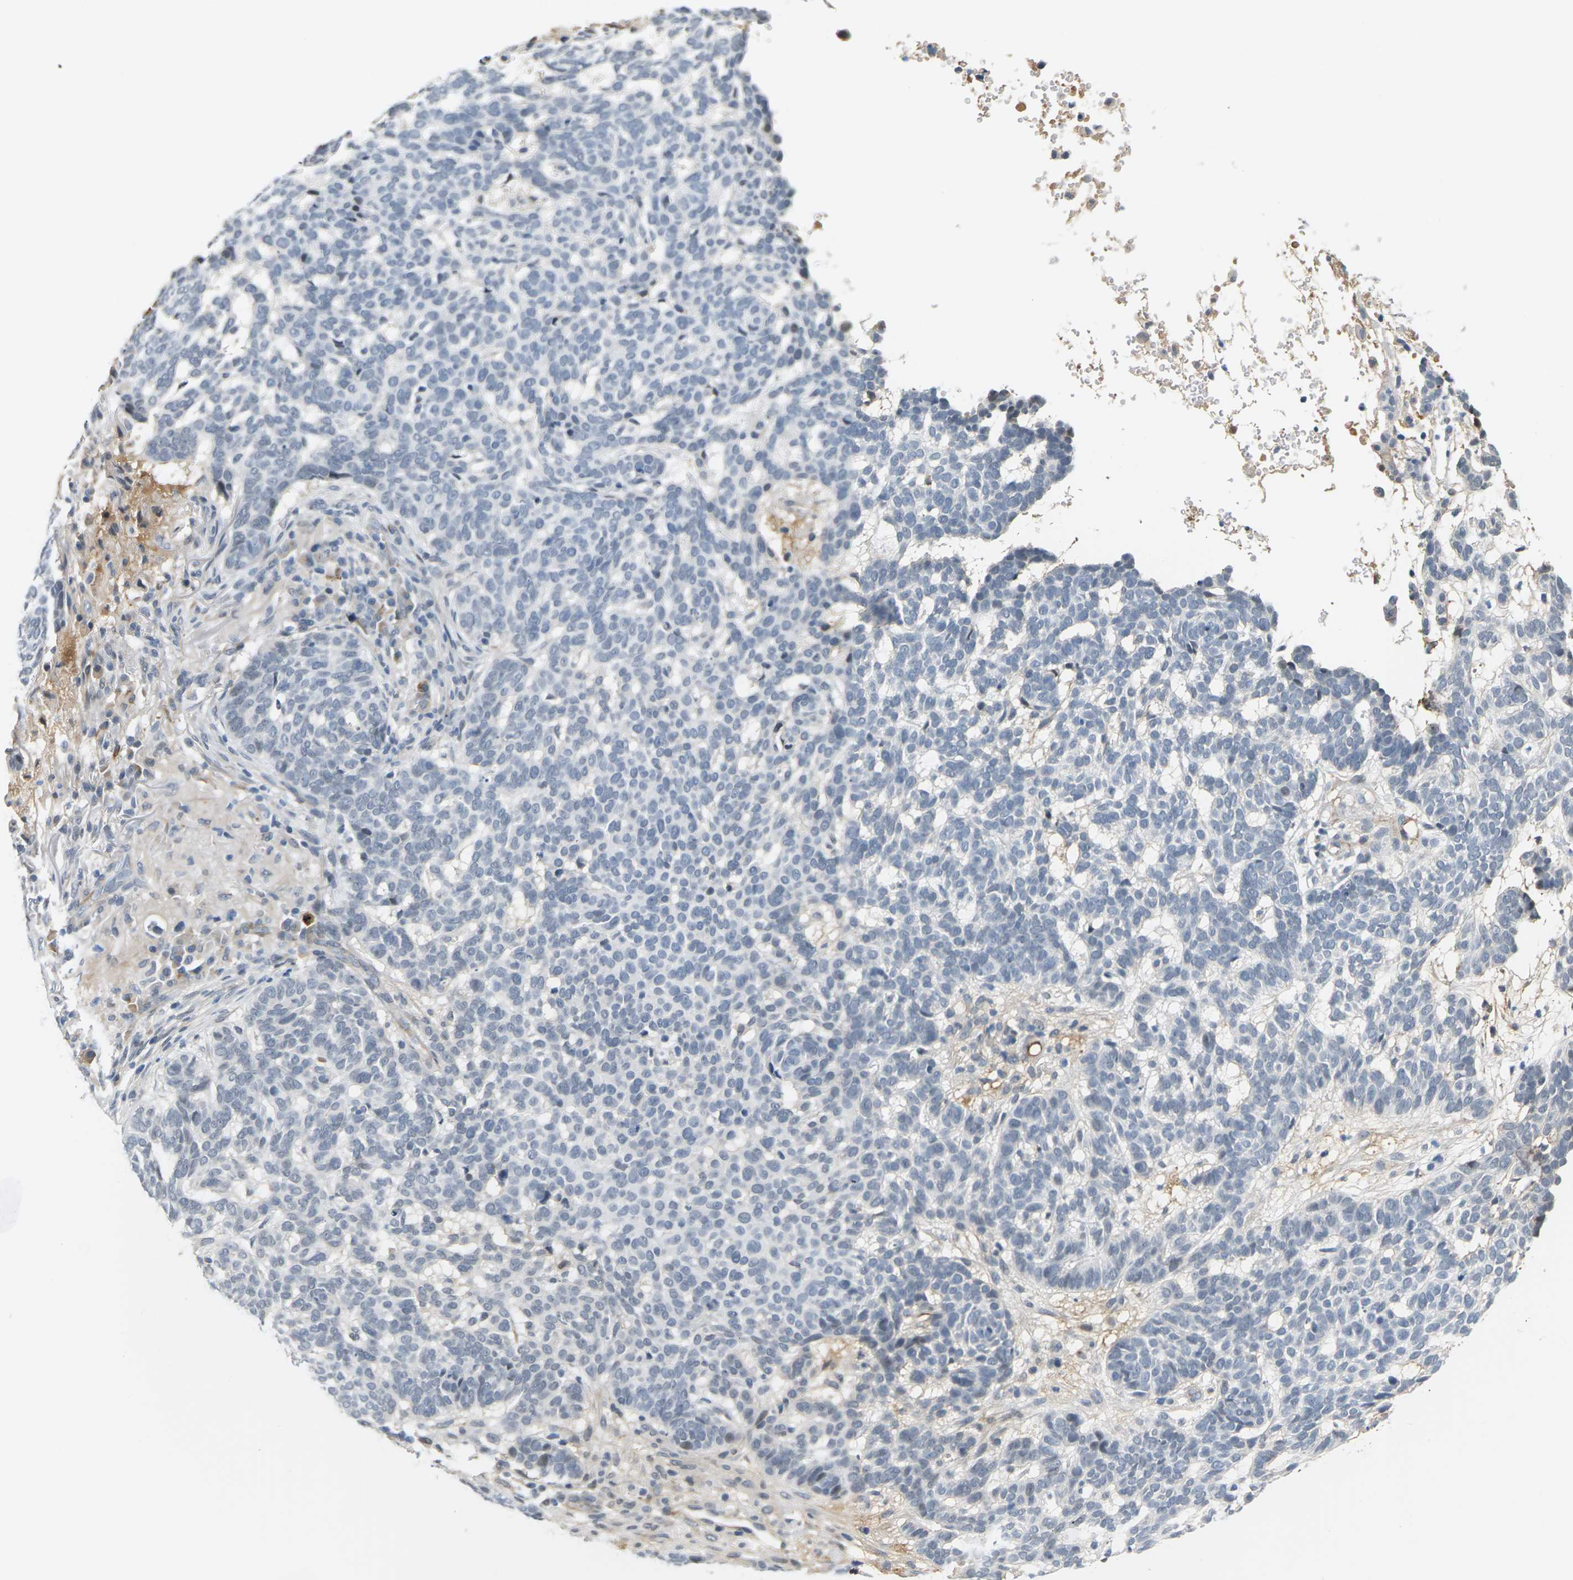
{"staining": {"intensity": "negative", "quantity": "none", "location": "none"}, "tissue": "skin cancer", "cell_type": "Tumor cells", "image_type": "cancer", "snomed": [{"axis": "morphology", "description": "Basal cell carcinoma"}, {"axis": "topography", "description": "Skin"}], "caption": "An IHC image of skin cancer is shown. There is no staining in tumor cells of skin cancer.", "gene": "PKP2", "patient": {"sex": "male", "age": 85}}